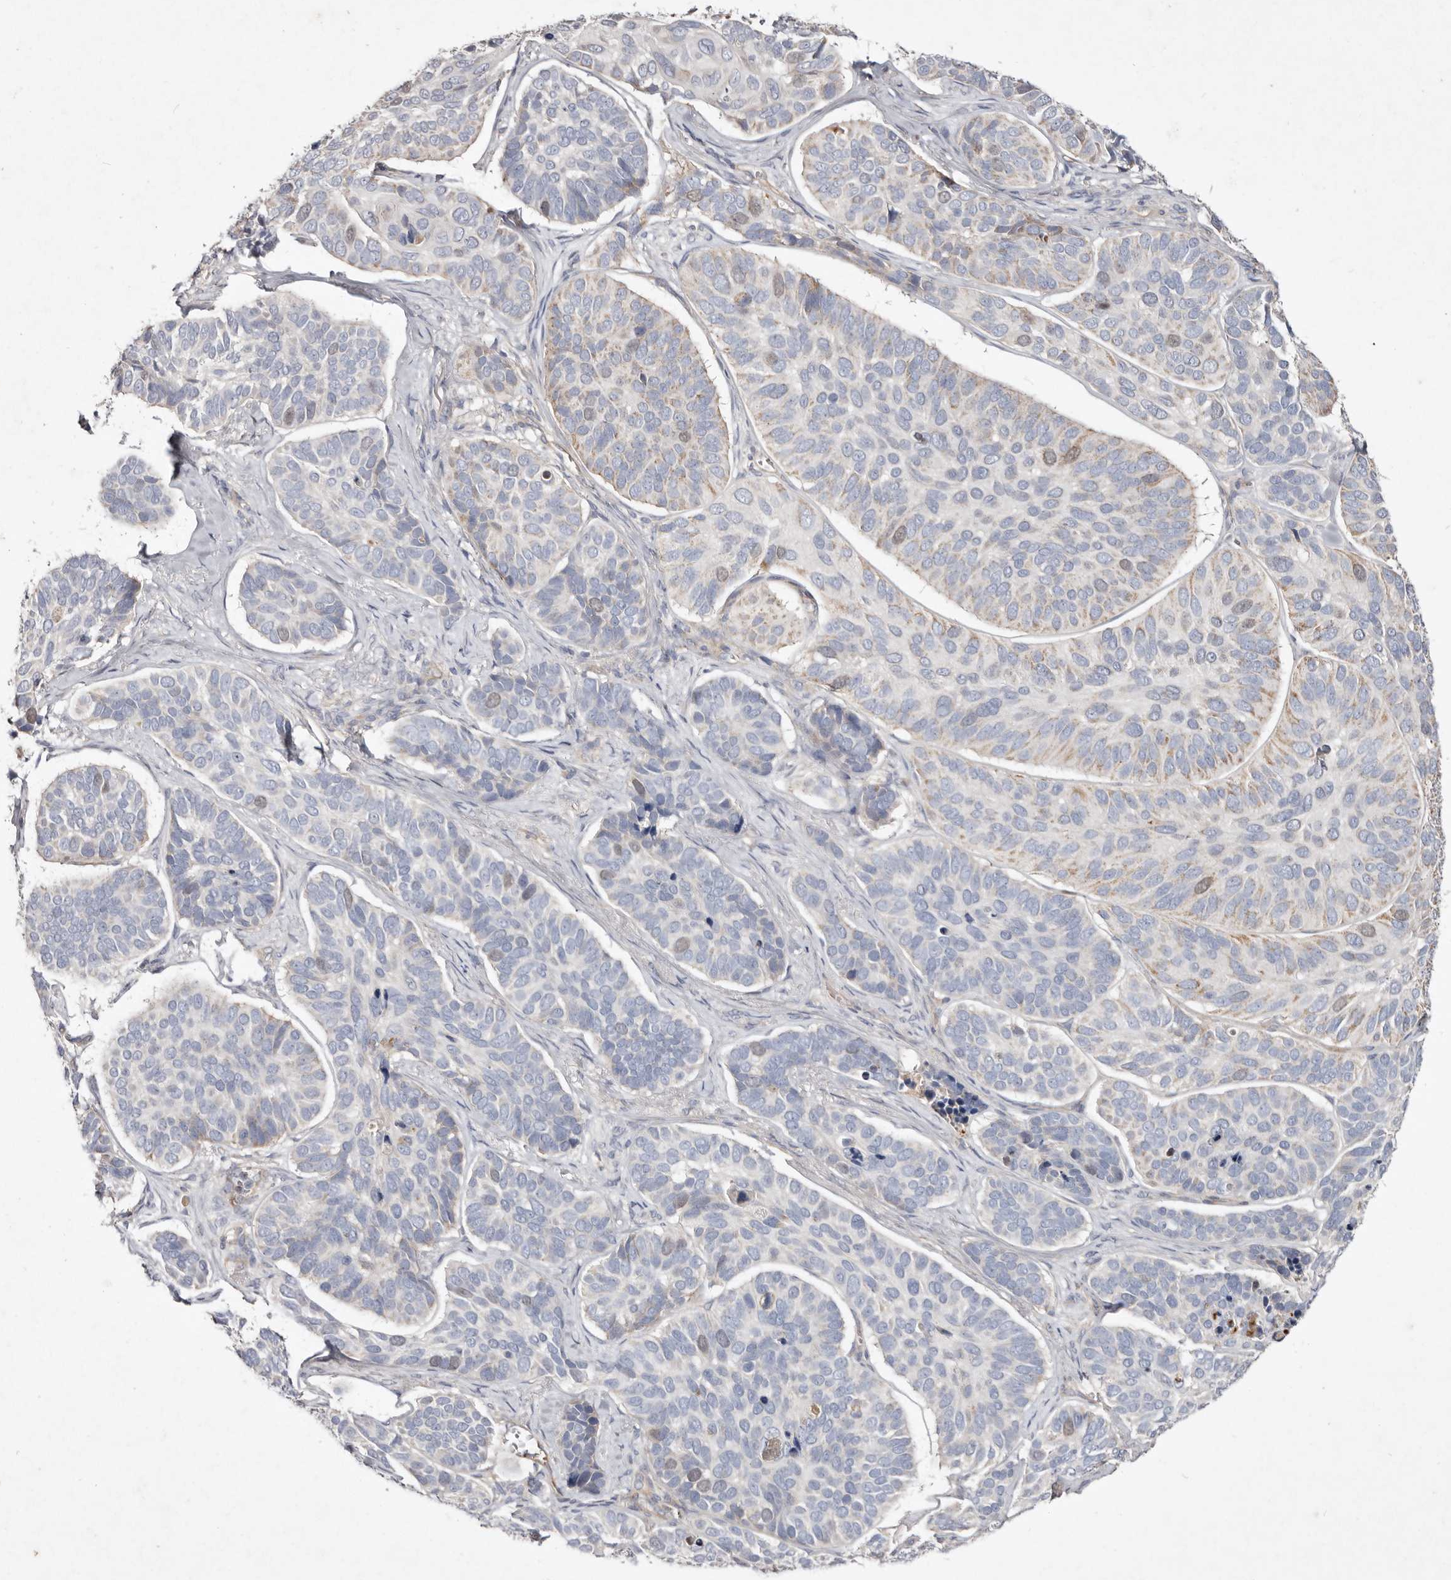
{"staining": {"intensity": "weak", "quantity": "<25%", "location": "nuclear"}, "tissue": "skin cancer", "cell_type": "Tumor cells", "image_type": "cancer", "snomed": [{"axis": "morphology", "description": "Basal cell carcinoma"}, {"axis": "topography", "description": "Skin"}], "caption": "The photomicrograph reveals no staining of tumor cells in basal cell carcinoma (skin).", "gene": "SLC25A20", "patient": {"sex": "male", "age": 62}}